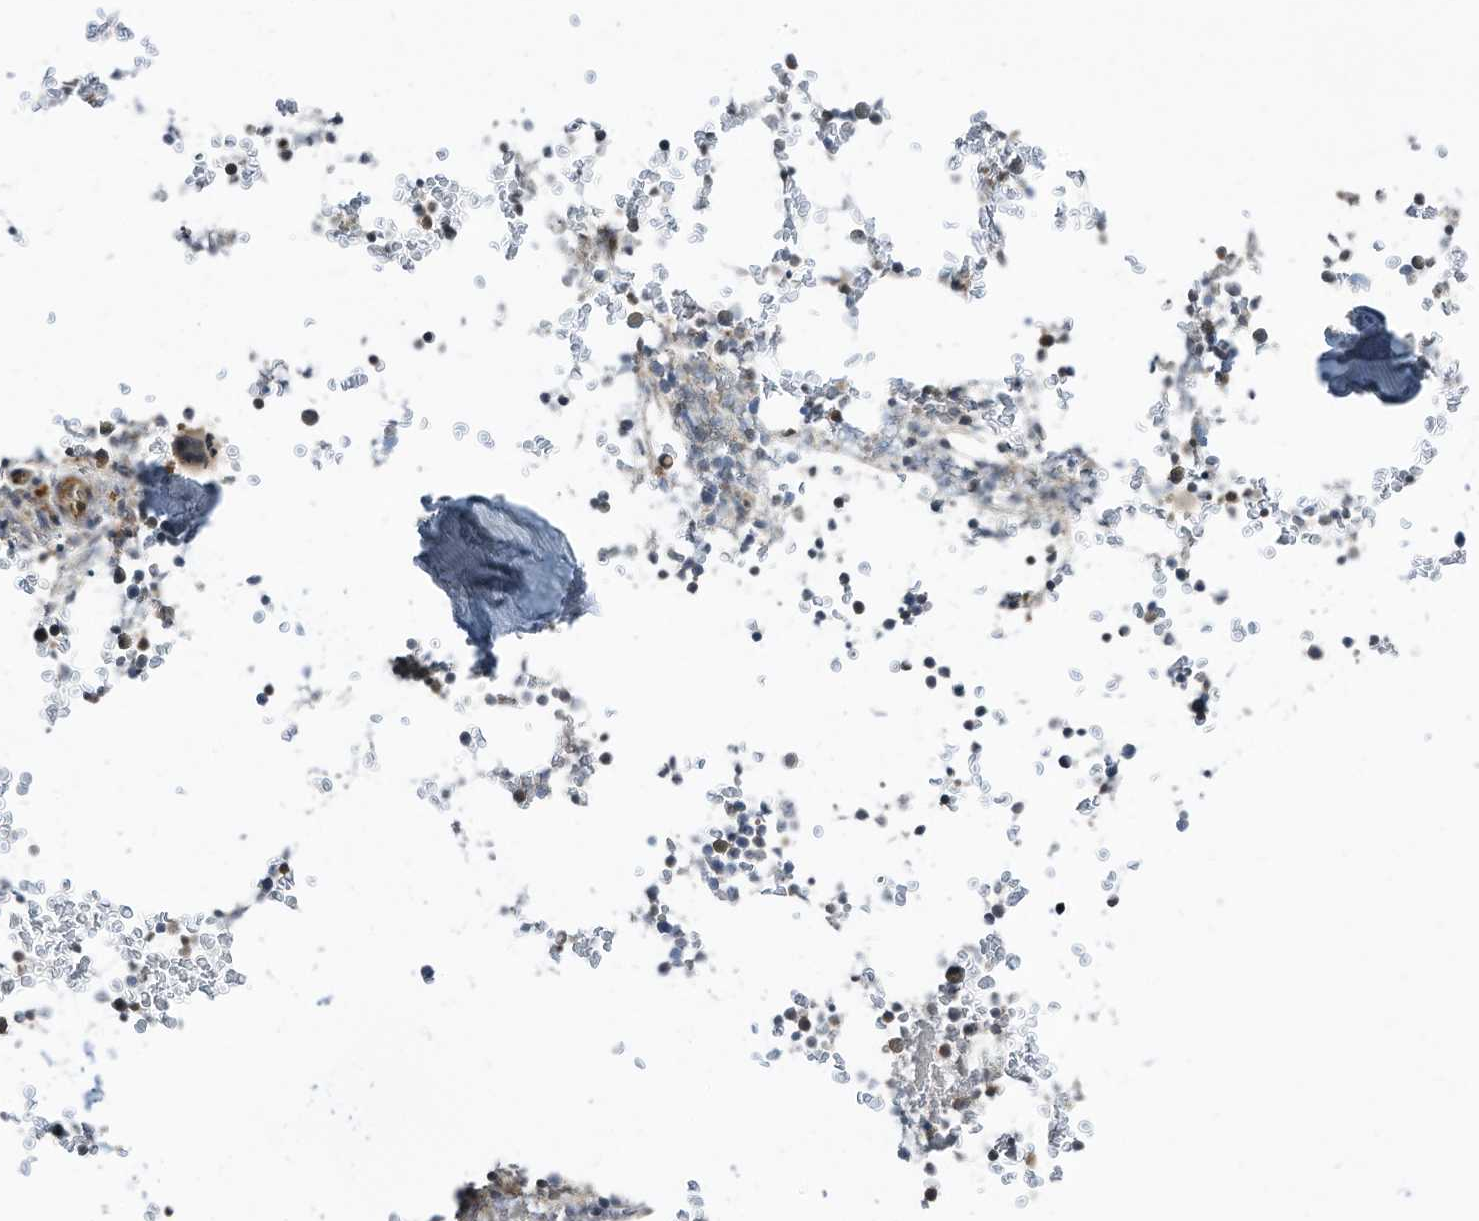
{"staining": {"intensity": "moderate", "quantity": "<25%", "location": "cytoplasmic/membranous"}, "tissue": "bone marrow", "cell_type": "Hematopoietic cells", "image_type": "normal", "snomed": [{"axis": "morphology", "description": "Normal tissue, NOS"}, {"axis": "topography", "description": "Bone marrow"}], "caption": "An image of bone marrow stained for a protein reveals moderate cytoplasmic/membranous brown staining in hematopoietic cells. (Stains: DAB in brown, nuclei in blue, Microscopy: brightfield microscopy at high magnification).", "gene": "DZIP3", "patient": {"sex": "male", "age": 58}}